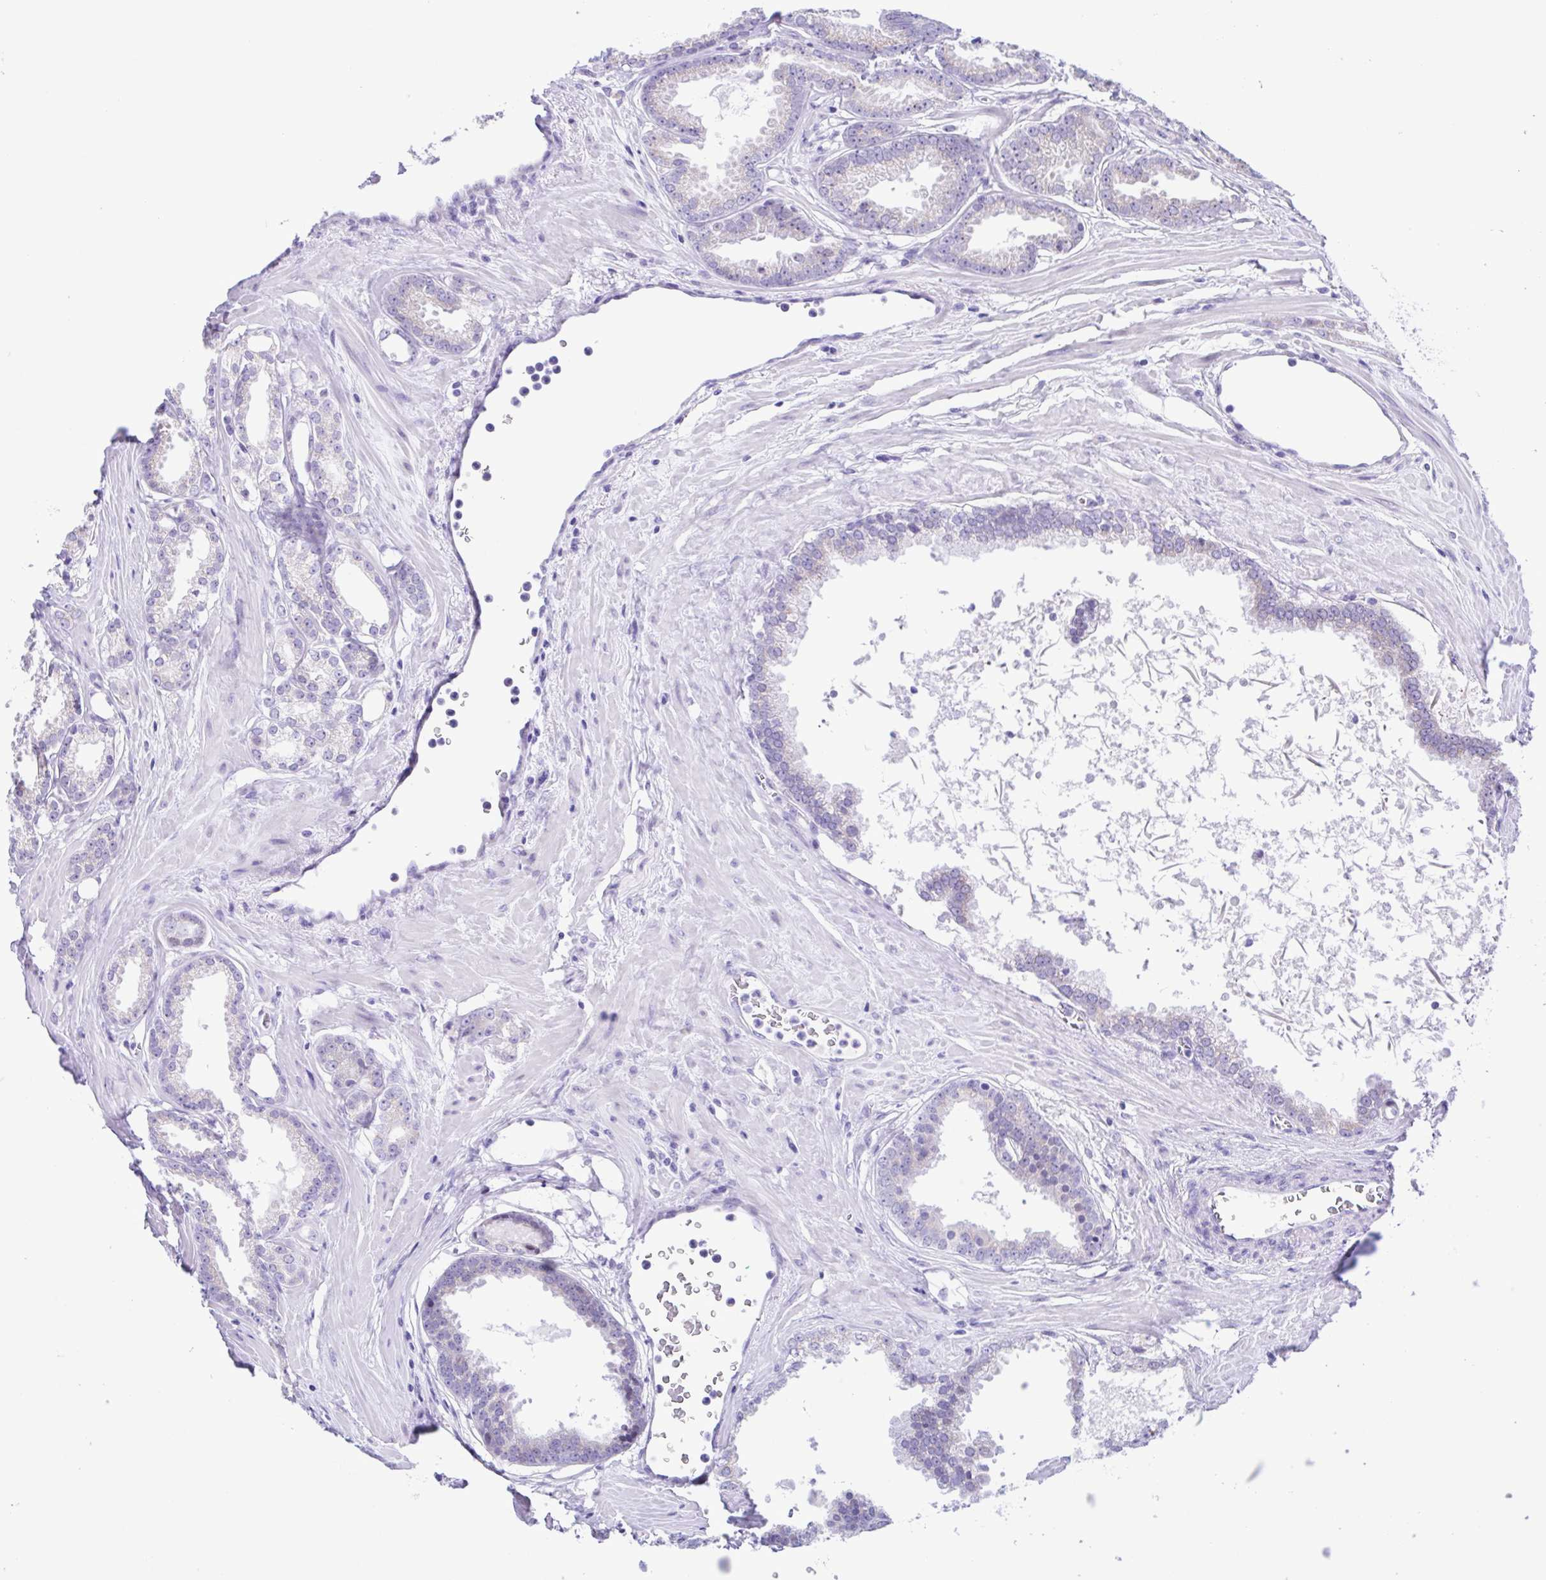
{"staining": {"intensity": "negative", "quantity": "none", "location": "none"}, "tissue": "prostate cancer", "cell_type": "Tumor cells", "image_type": "cancer", "snomed": [{"axis": "morphology", "description": "Adenocarcinoma, Low grade"}, {"axis": "topography", "description": "Prostate"}], "caption": "This is a micrograph of immunohistochemistry staining of adenocarcinoma (low-grade) (prostate), which shows no staining in tumor cells. (Stains: DAB (3,3'-diaminobenzidine) IHC with hematoxylin counter stain, Microscopy: brightfield microscopy at high magnification).", "gene": "TGM3", "patient": {"sex": "male", "age": 65}}